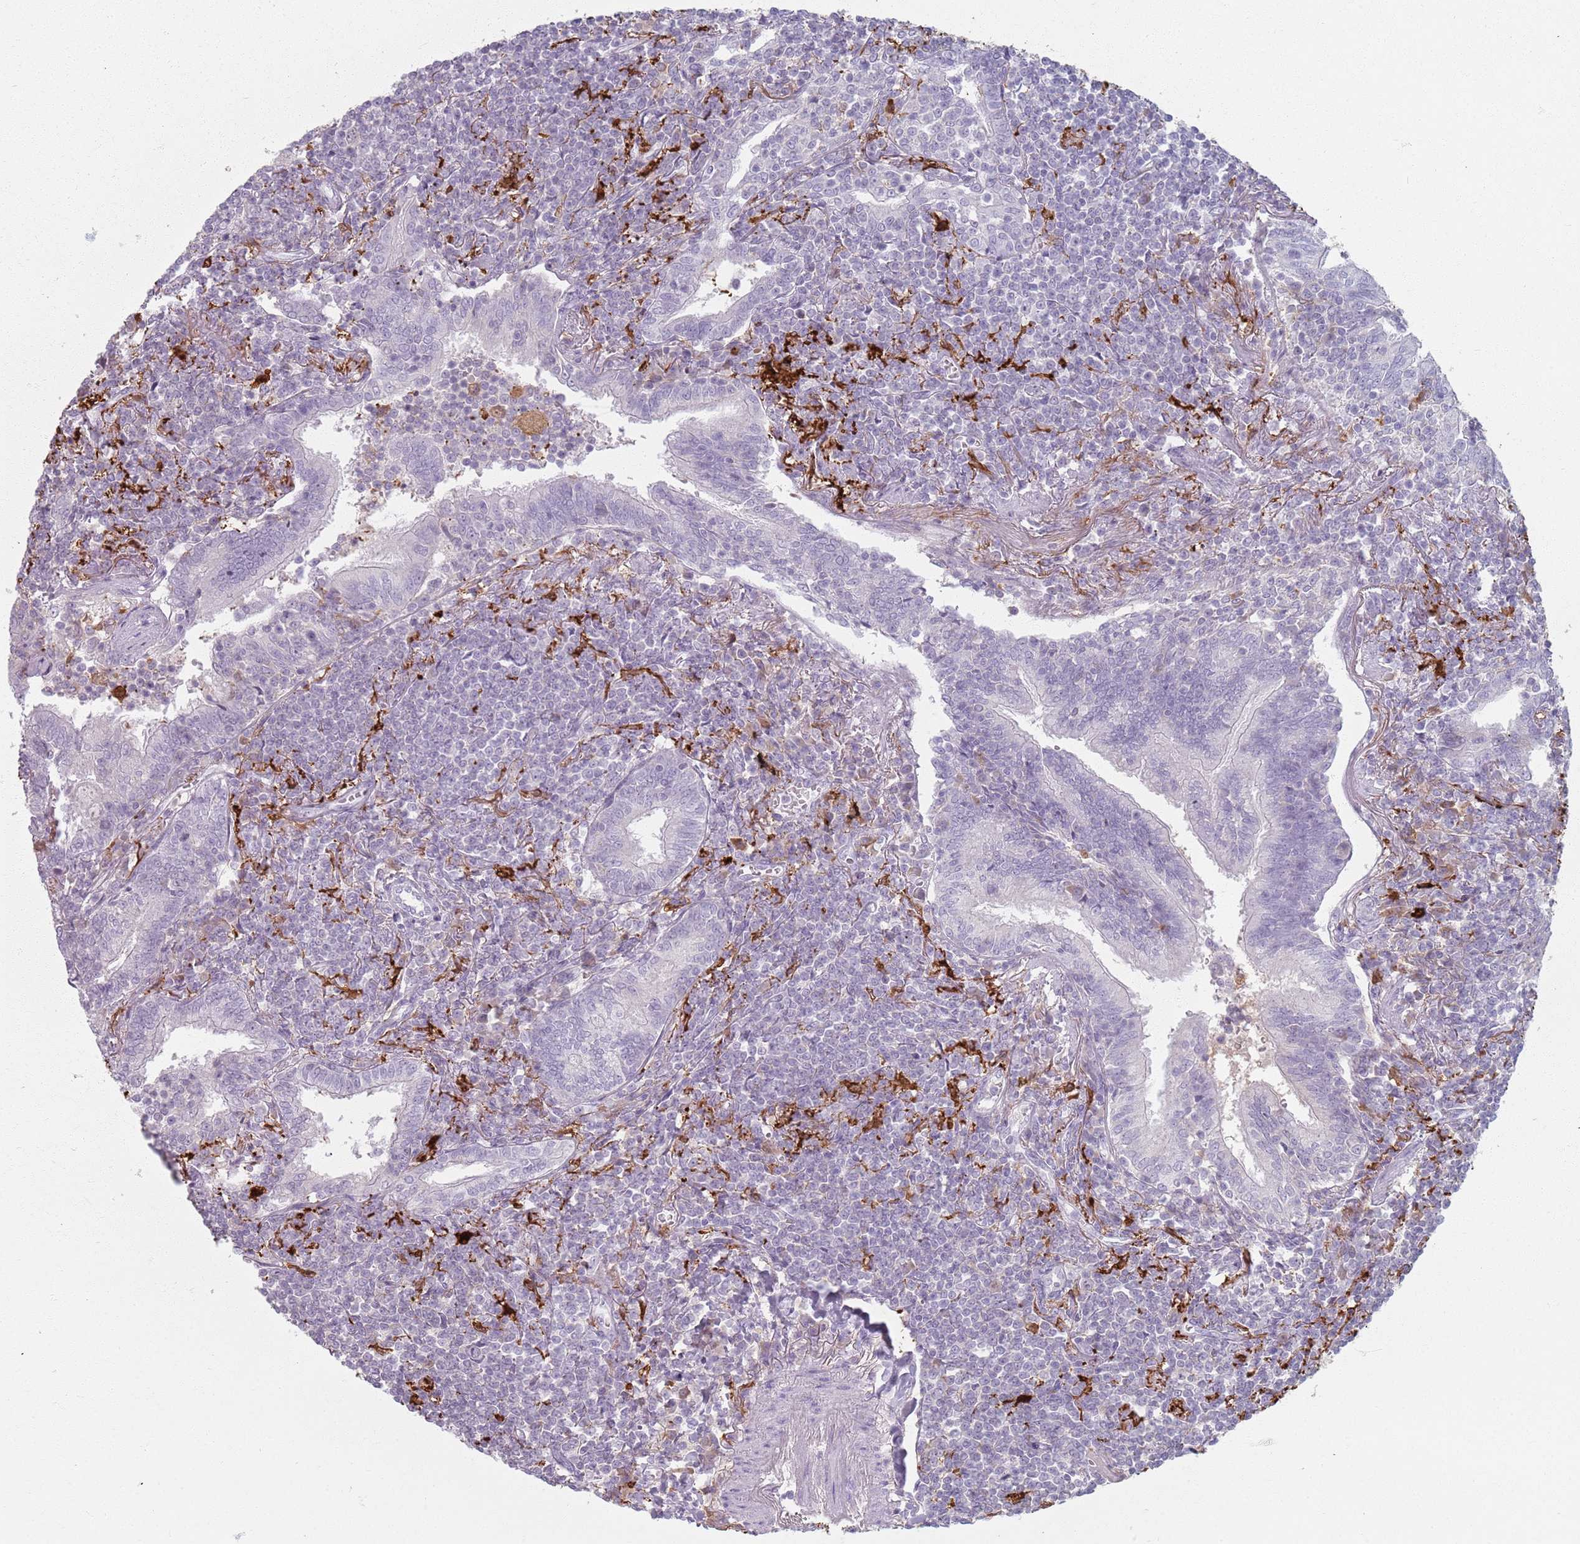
{"staining": {"intensity": "negative", "quantity": "none", "location": "none"}, "tissue": "lymphoma", "cell_type": "Tumor cells", "image_type": "cancer", "snomed": [{"axis": "morphology", "description": "Malignant lymphoma, non-Hodgkin's type, Low grade"}, {"axis": "topography", "description": "Lung"}], "caption": "A high-resolution photomicrograph shows immunohistochemistry staining of lymphoma, which displays no significant staining in tumor cells.", "gene": "GDPGP1", "patient": {"sex": "female", "age": 71}}